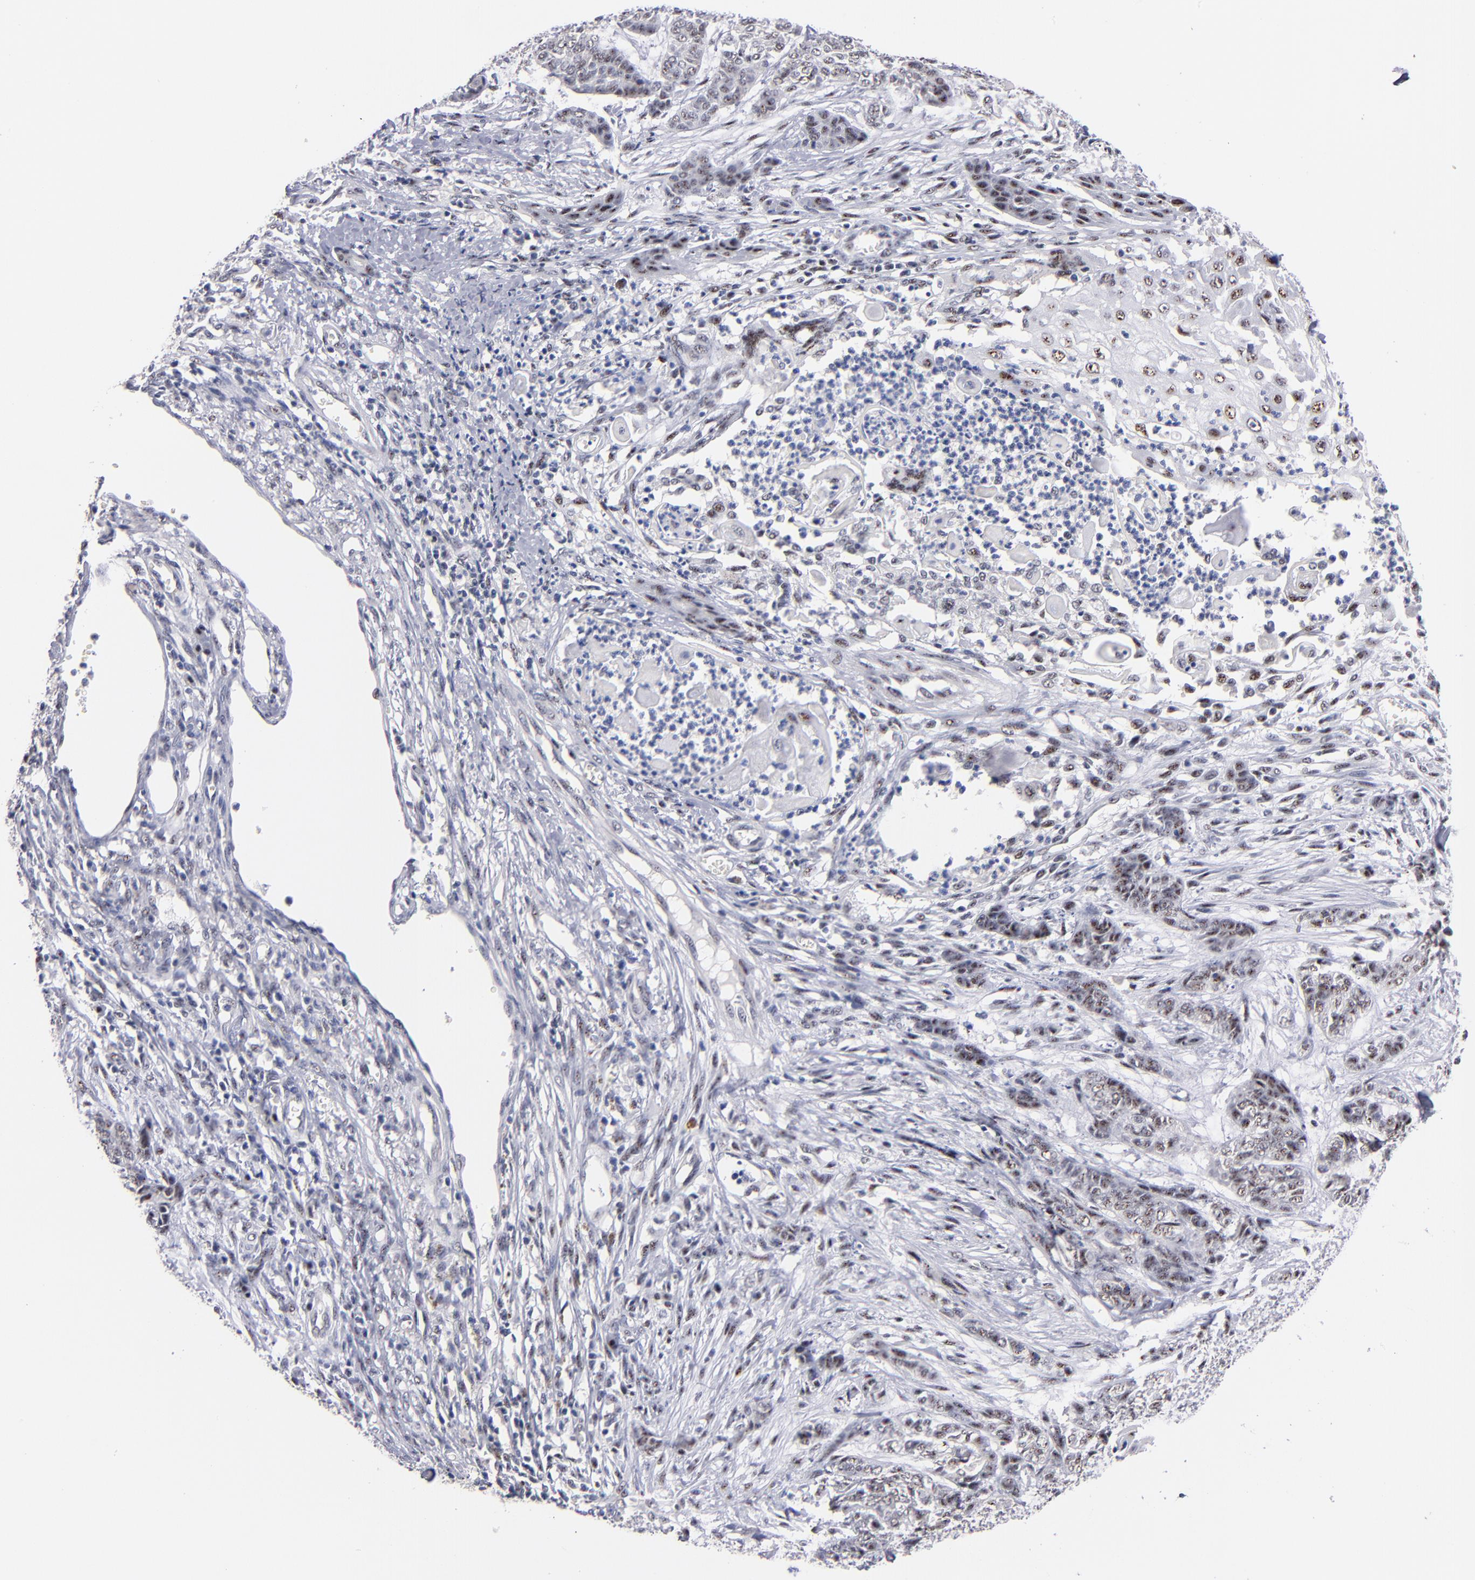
{"staining": {"intensity": "weak", "quantity": "25%-75%", "location": "nuclear"}, "tissue": "skin cancer", "cell_type": "Tumor cells", "image_type": "cancer", "snomed": [{"axis": "morphology", "description": "Basal cell carcinoma"}, {"axis": "topography", "description": "Skin"}], "caption": "Immunohistochemical staining of skin basal cell carcinoma shows weak nuclear protein expression in about 25%-75% of tumor cells. The staining was performed using DAB (3,3'-diaminobenzidine), with brown indicating positive protein expression. Nuclei are stained blue with hematoxylin.", "gene": "RAF1", "patient": {"sex": "female", "age": 64}}